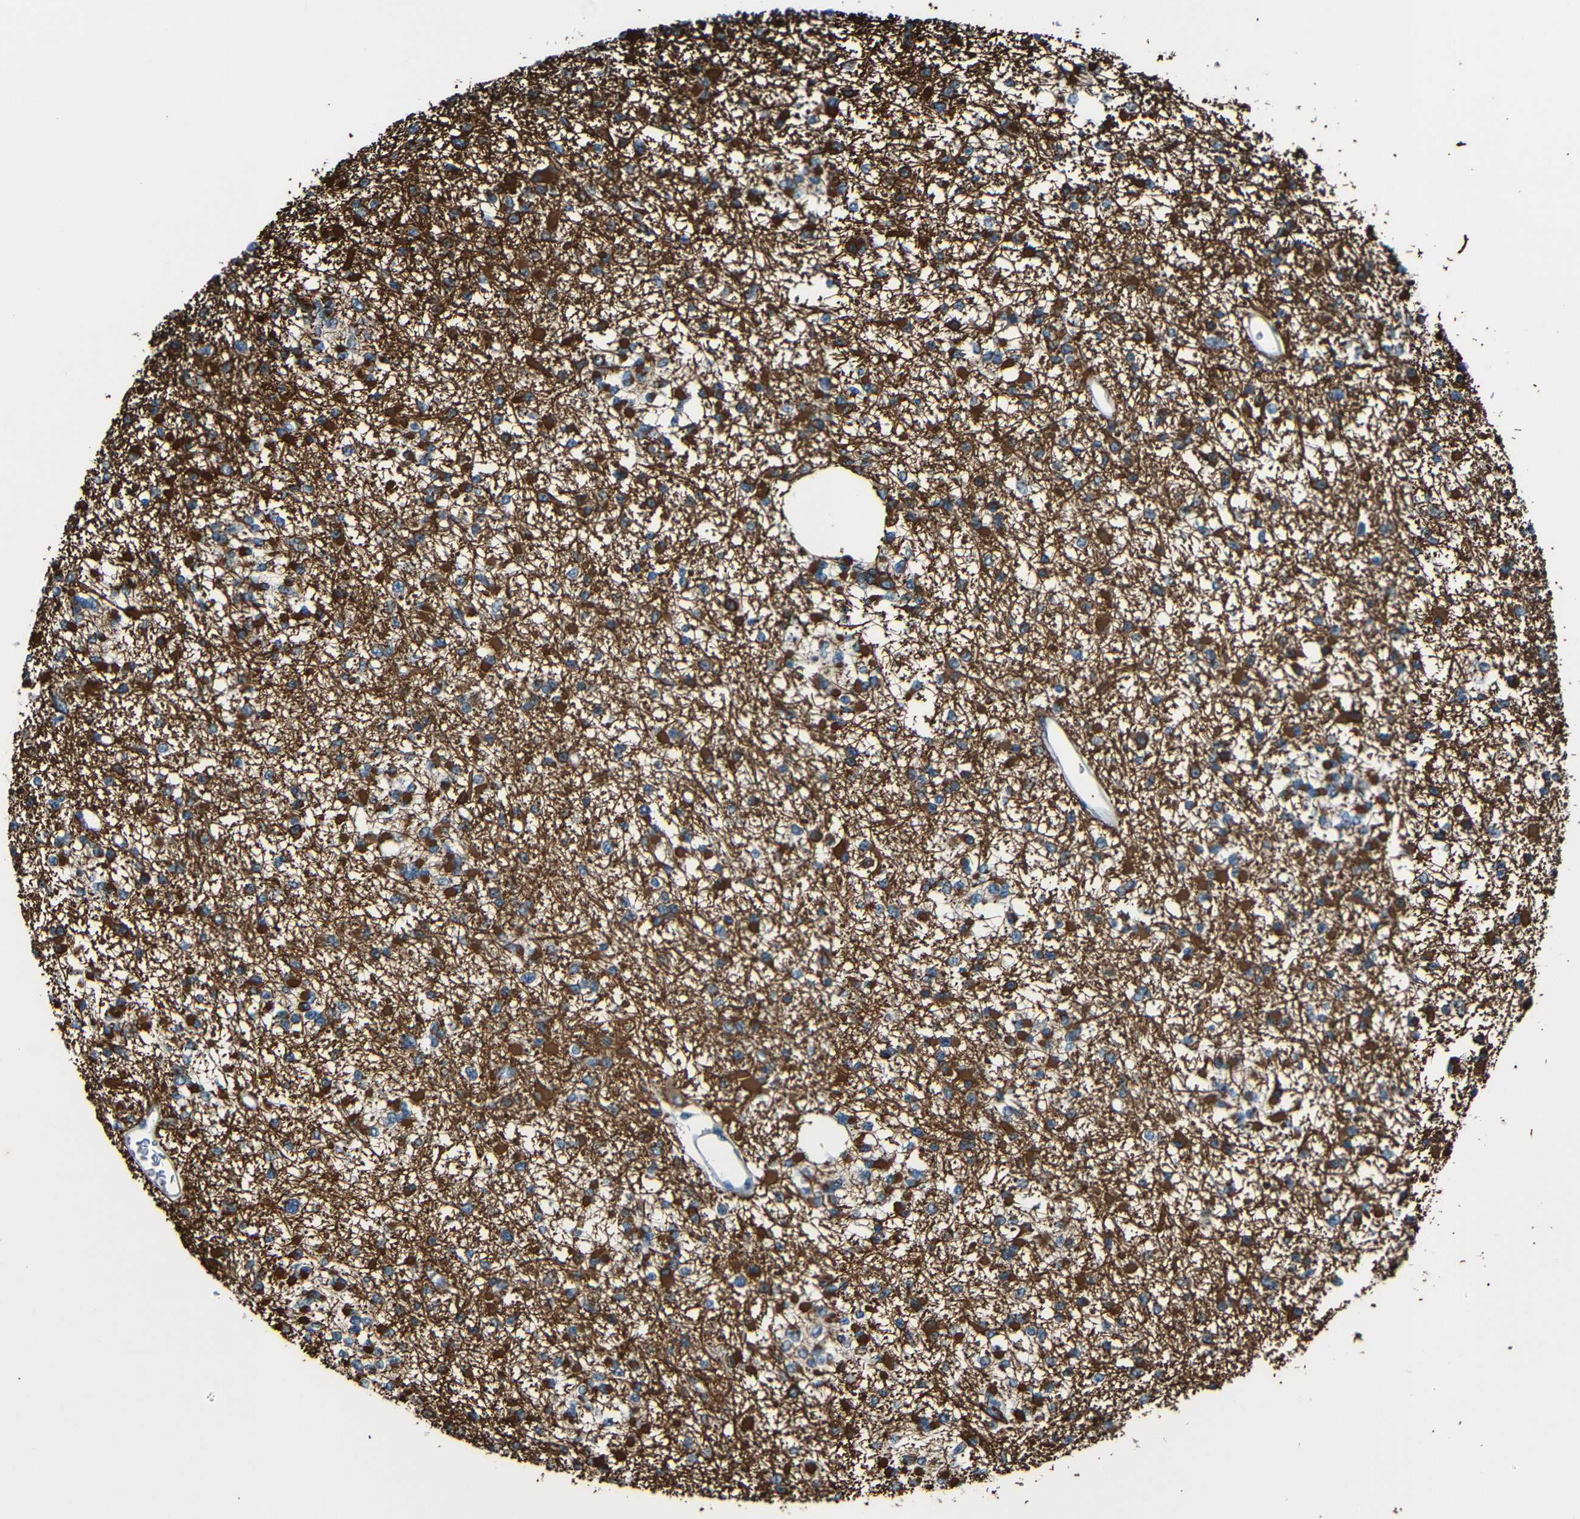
{"staining": {"intensity": "strong", "quantity": ">75%", "location": "cytoplasmic/membranous"}, "tissue": "glioma", "cell_type": "Tumor cells", "image_type": "cancer", "snomed": [{"axis": "morphology", "description": "Glioma, malignant, Low grade"}, {"axis": "topography", "description": "Brain"}], "caption": "A brown stain shows strong cytoplasmic/membranous staining of a protein in human glioma tumor cells.", "gene": "AKAP9", "patient": {"sex": "female", "age": 22}}